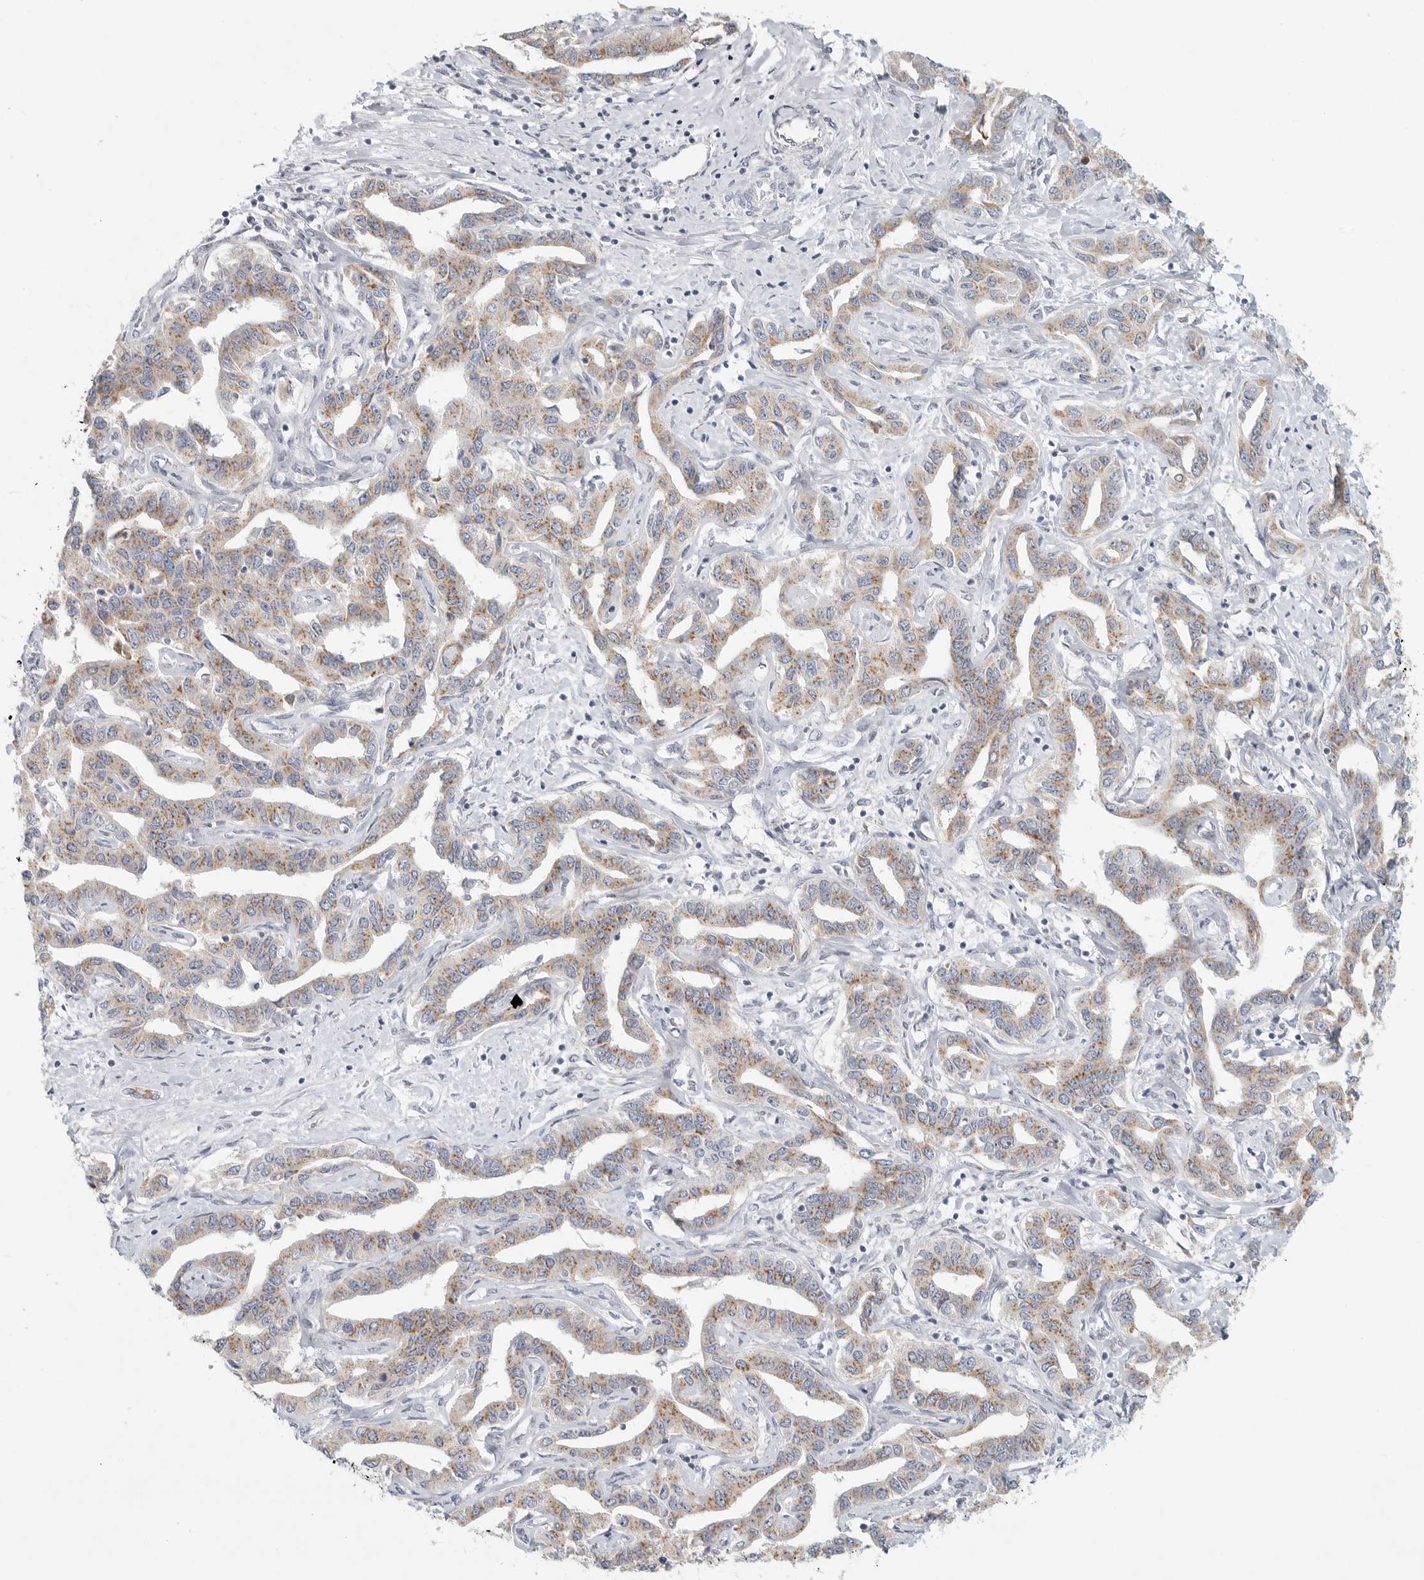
{"staining": {"intensity": "moderate", "quantity": ">75%", "location": "cytoplasmic/membranous"}, "tissue": "liver cancer", "cell_type": "Tumor cells", "image_type": "cancer", "snomed": [{"axis": "morphology", "description": "Cholangiocarcinoma"}, {"axis": "topography", "description": "Liver"}], "caption": "The micrograph demonstrates staining of cholangiocarcinoma (liver), revealing moderate cytoplasmic/membranous protein staining (brown color) within tumor cells. Nuclei are stained in blue.", "gene": "SLC25A26", "patient": {"sex": "male", "age": 59}}